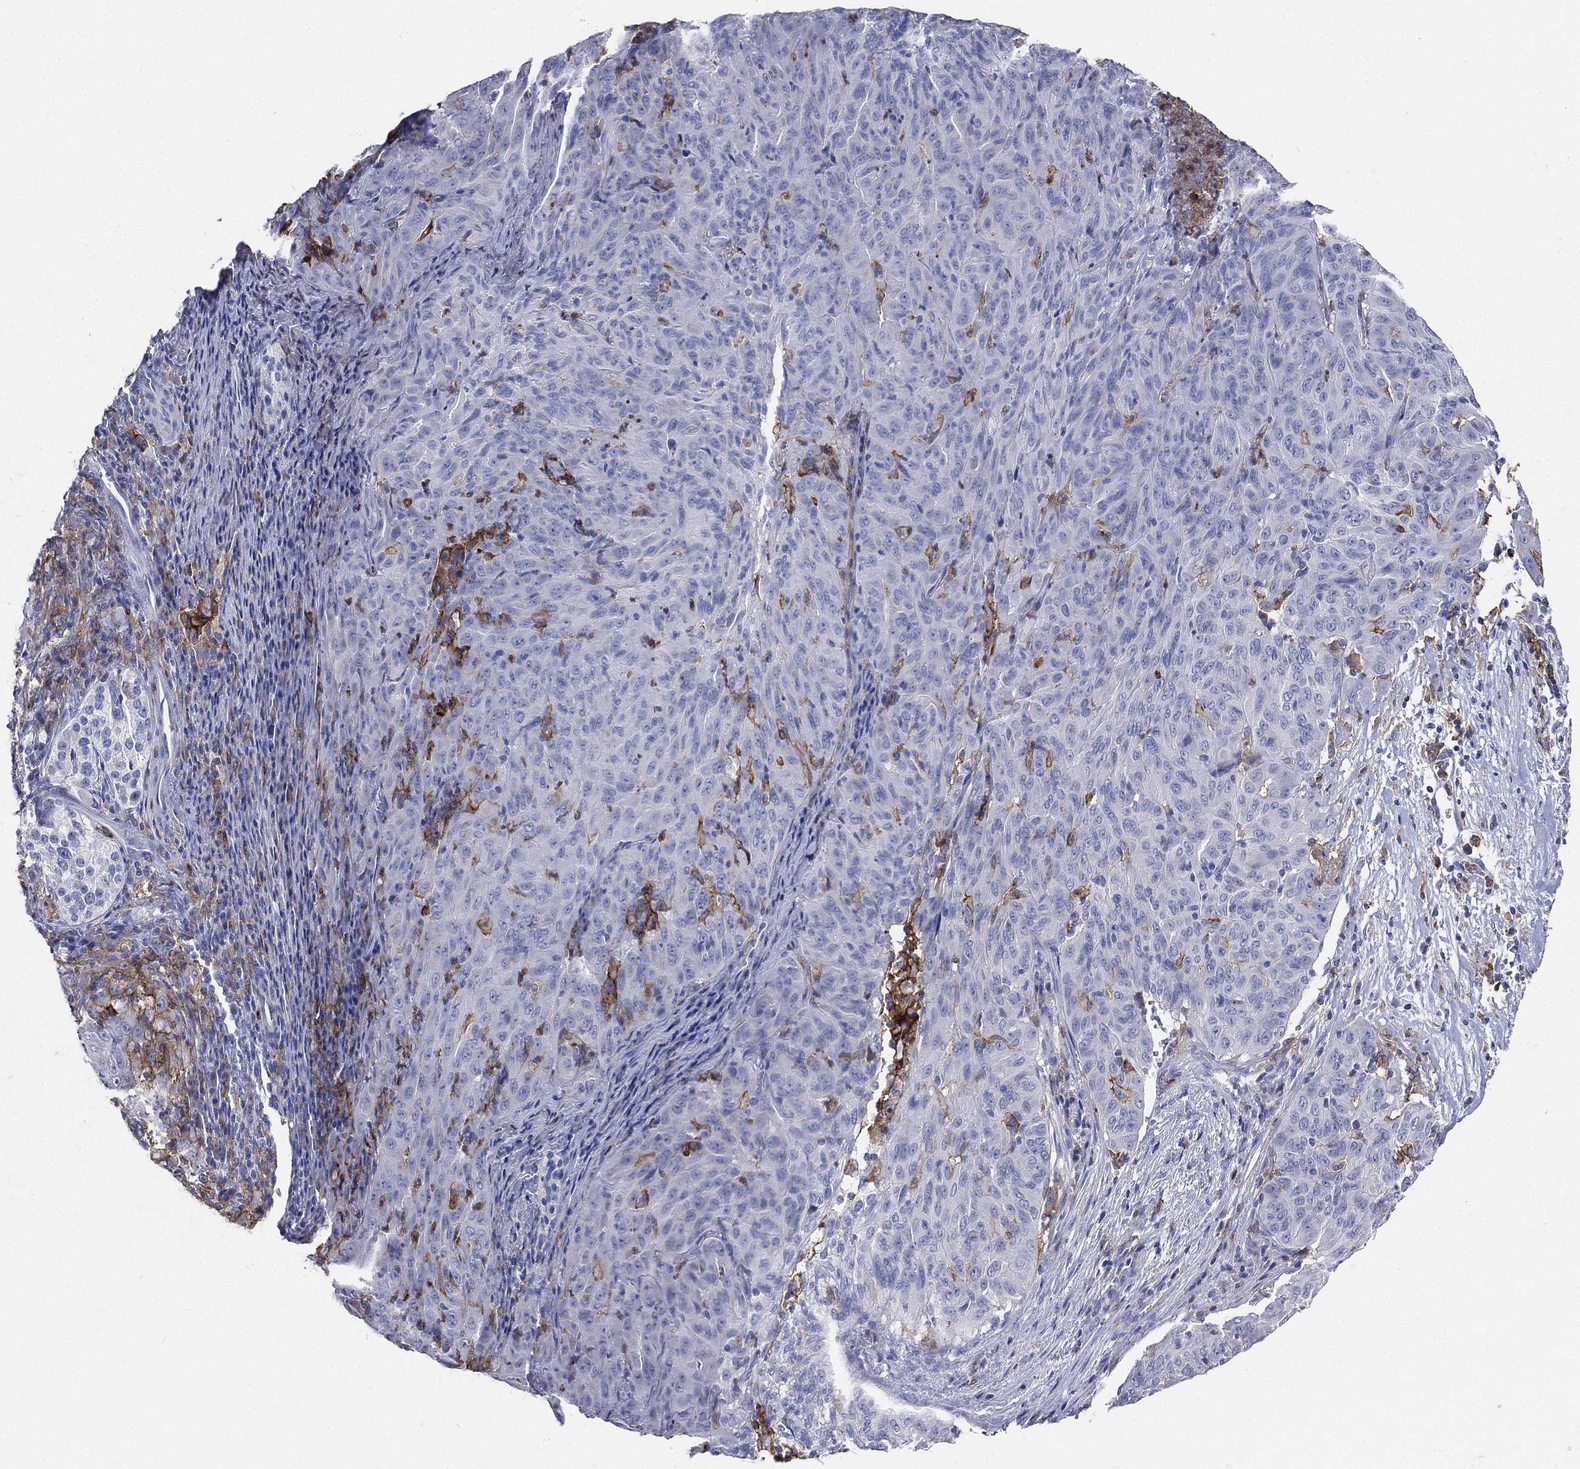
{"staining": {"intensity": "negative", "quantity": "none", "location": "none"}, "tissue": "pancreatic cancer", "cell_type": "Tumor cells", "image_type": "cancer", "snomed": [{"axis": "morphology", "description": "Adenocarcinoma, NOS"}, {"axis": "topography", "description": "Pancreas"}], "caption": "The IHC image has no significant expression in tumor cells of adenocarcinoma (pancreatic) tissue.", "gene": "CD33", "patient": {"sex": "male", "age": 63}}